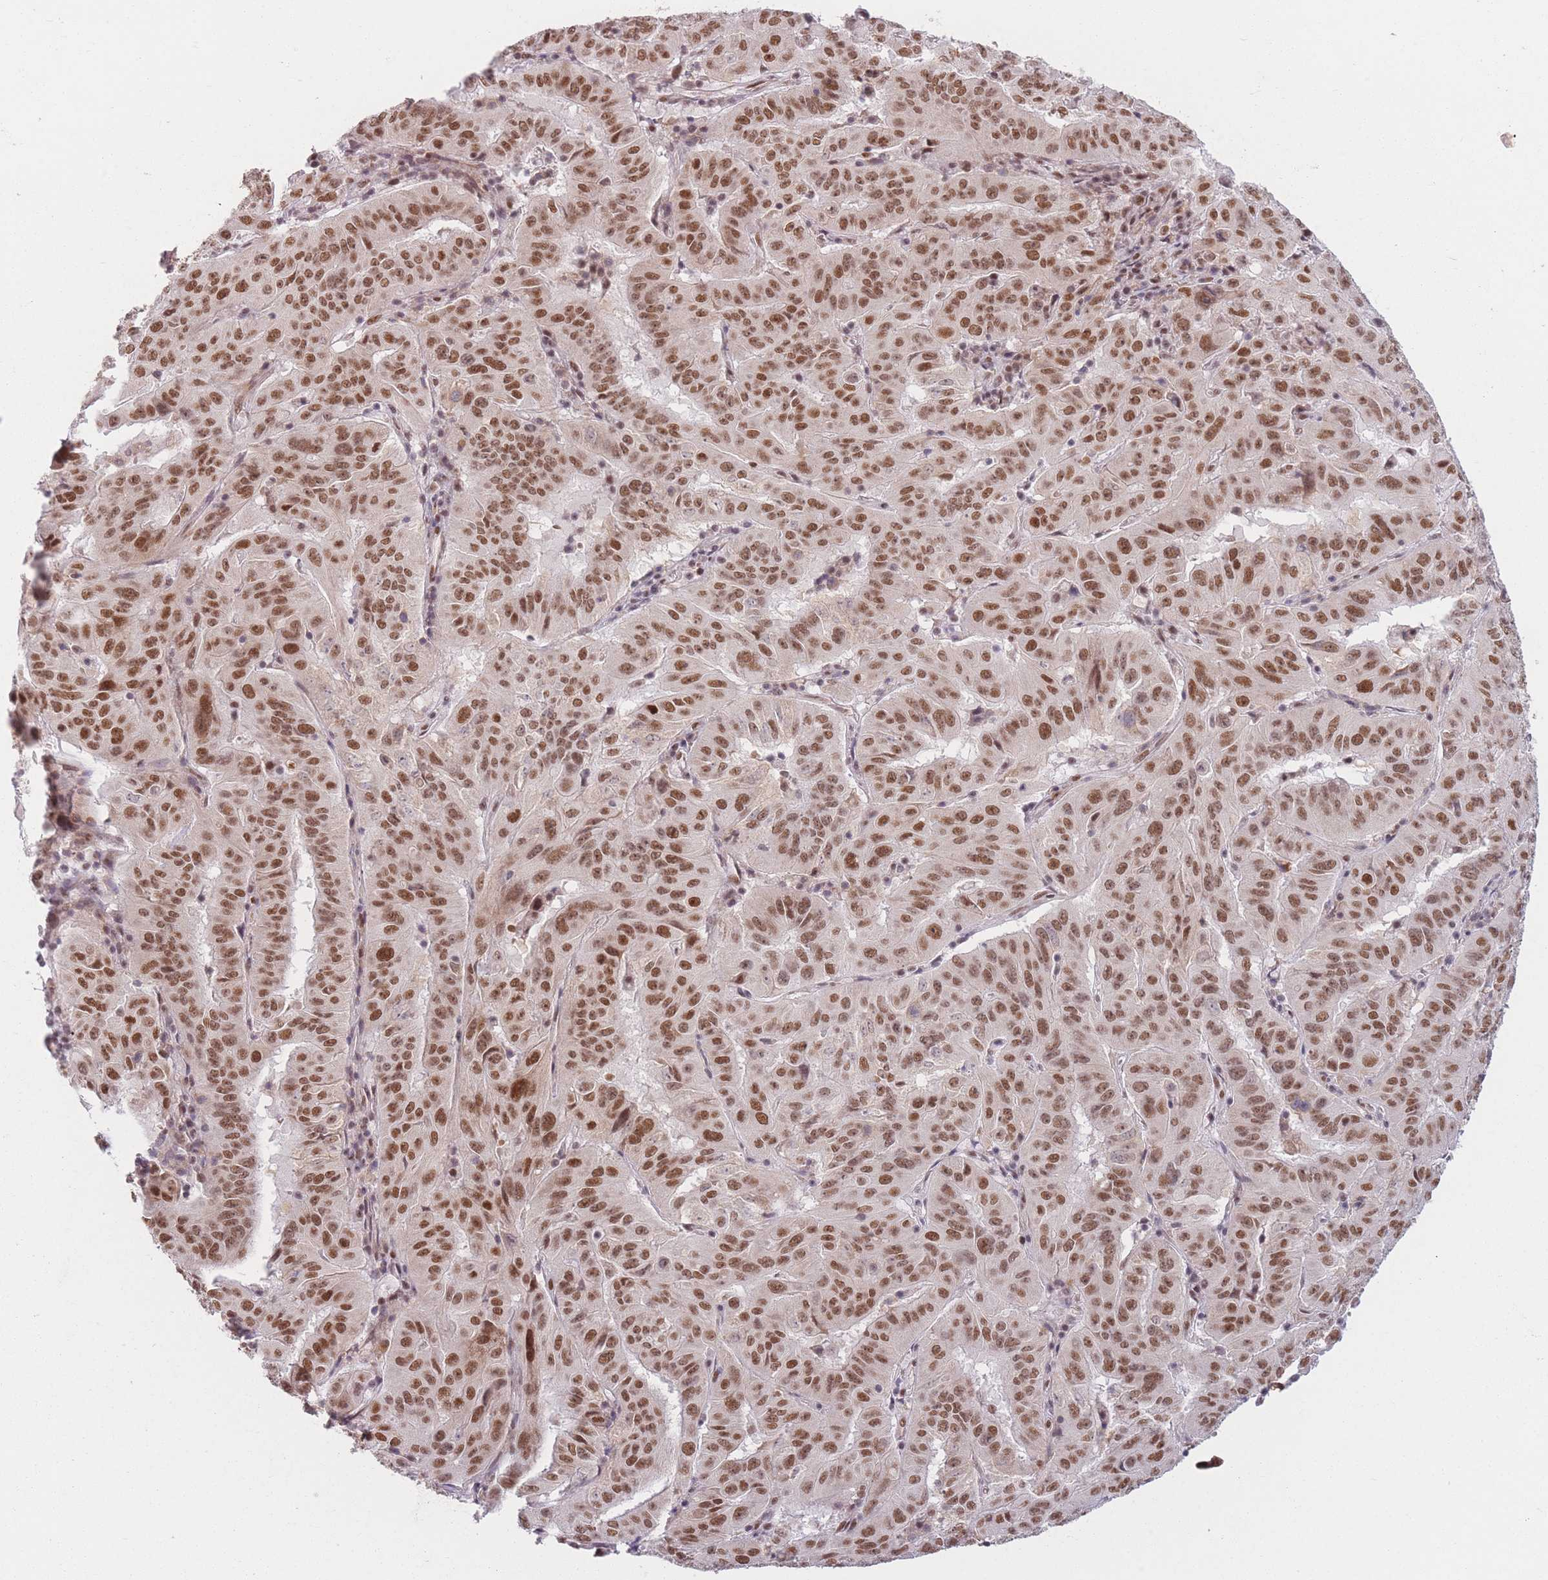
{"staining": {"intensity": "moderate", "quantity": ">75%", "location": "nuclear"}, "tissue": "pancreatic cancer", "cell_type": "Tumor cells", "image_type": "cancer", "snomed": [{"axis": "morphology", "description": "Adenocarcinoma, NOS"}, {"axis": "topography", "description": "Pancreas"}], "caption": "This histopathology image reveals immunohistochemistry staining of human pancreatic adenocarcinoma, with medium moderate nuclear positivity in about >75% of tumor cells.", "gene": "SUPT6H", "patient": {"sex": "male", "age": 63}}